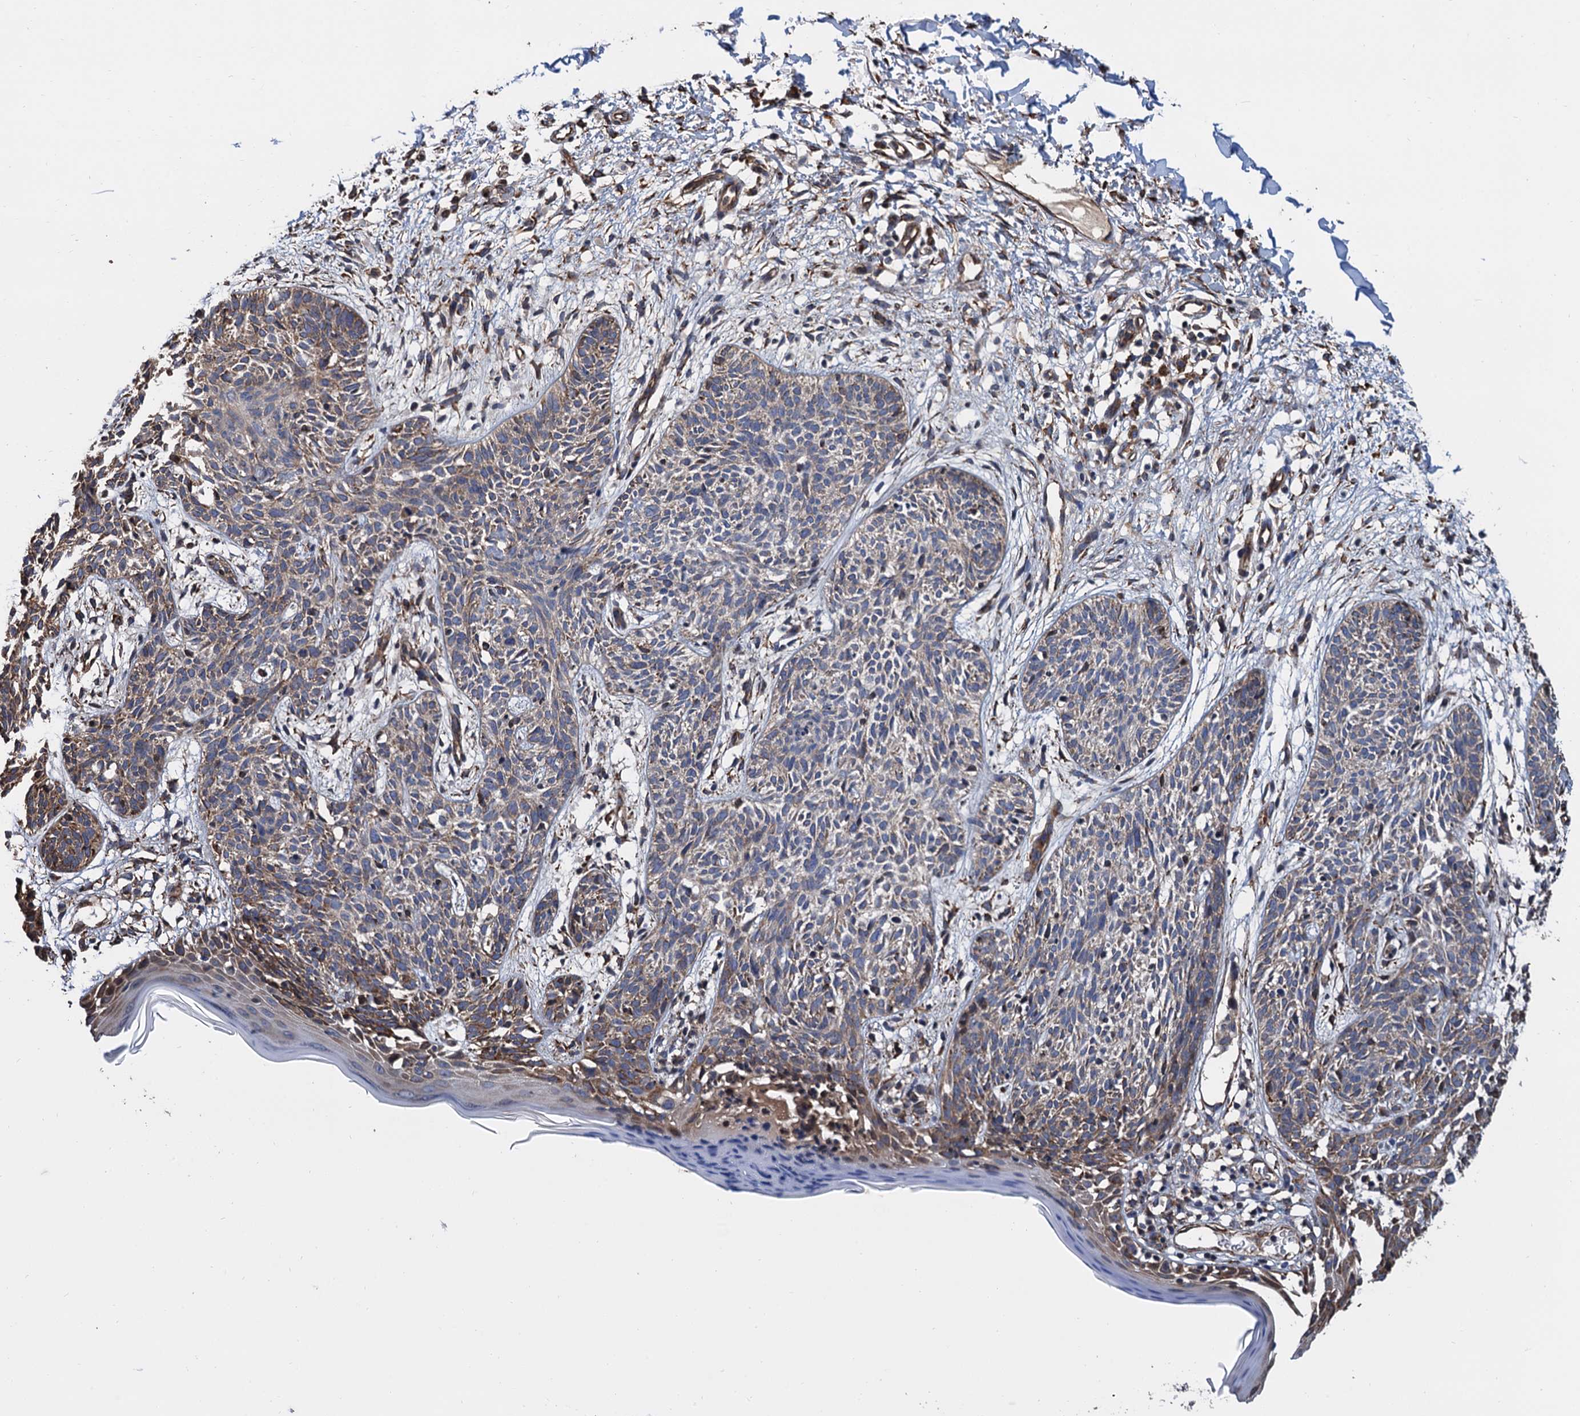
{"staining": {"intensity": "weak", "quantity": "<25%", "location": "cytoplasmic/membranous"}, "tissue": "skin cancer", "cell_type": "Tumor cells", "image_type": "cancer", "snomed": [{"axis": "morphology", "description": "Basal cell carcinoma"}, {"axis": "topography", "description": "Skin"}], "caption": "IHC of skin cancer exhibits no positivity in tumor cells.", "gene": "CNNM1", "patient": {"sex": "female", "age": 66}}